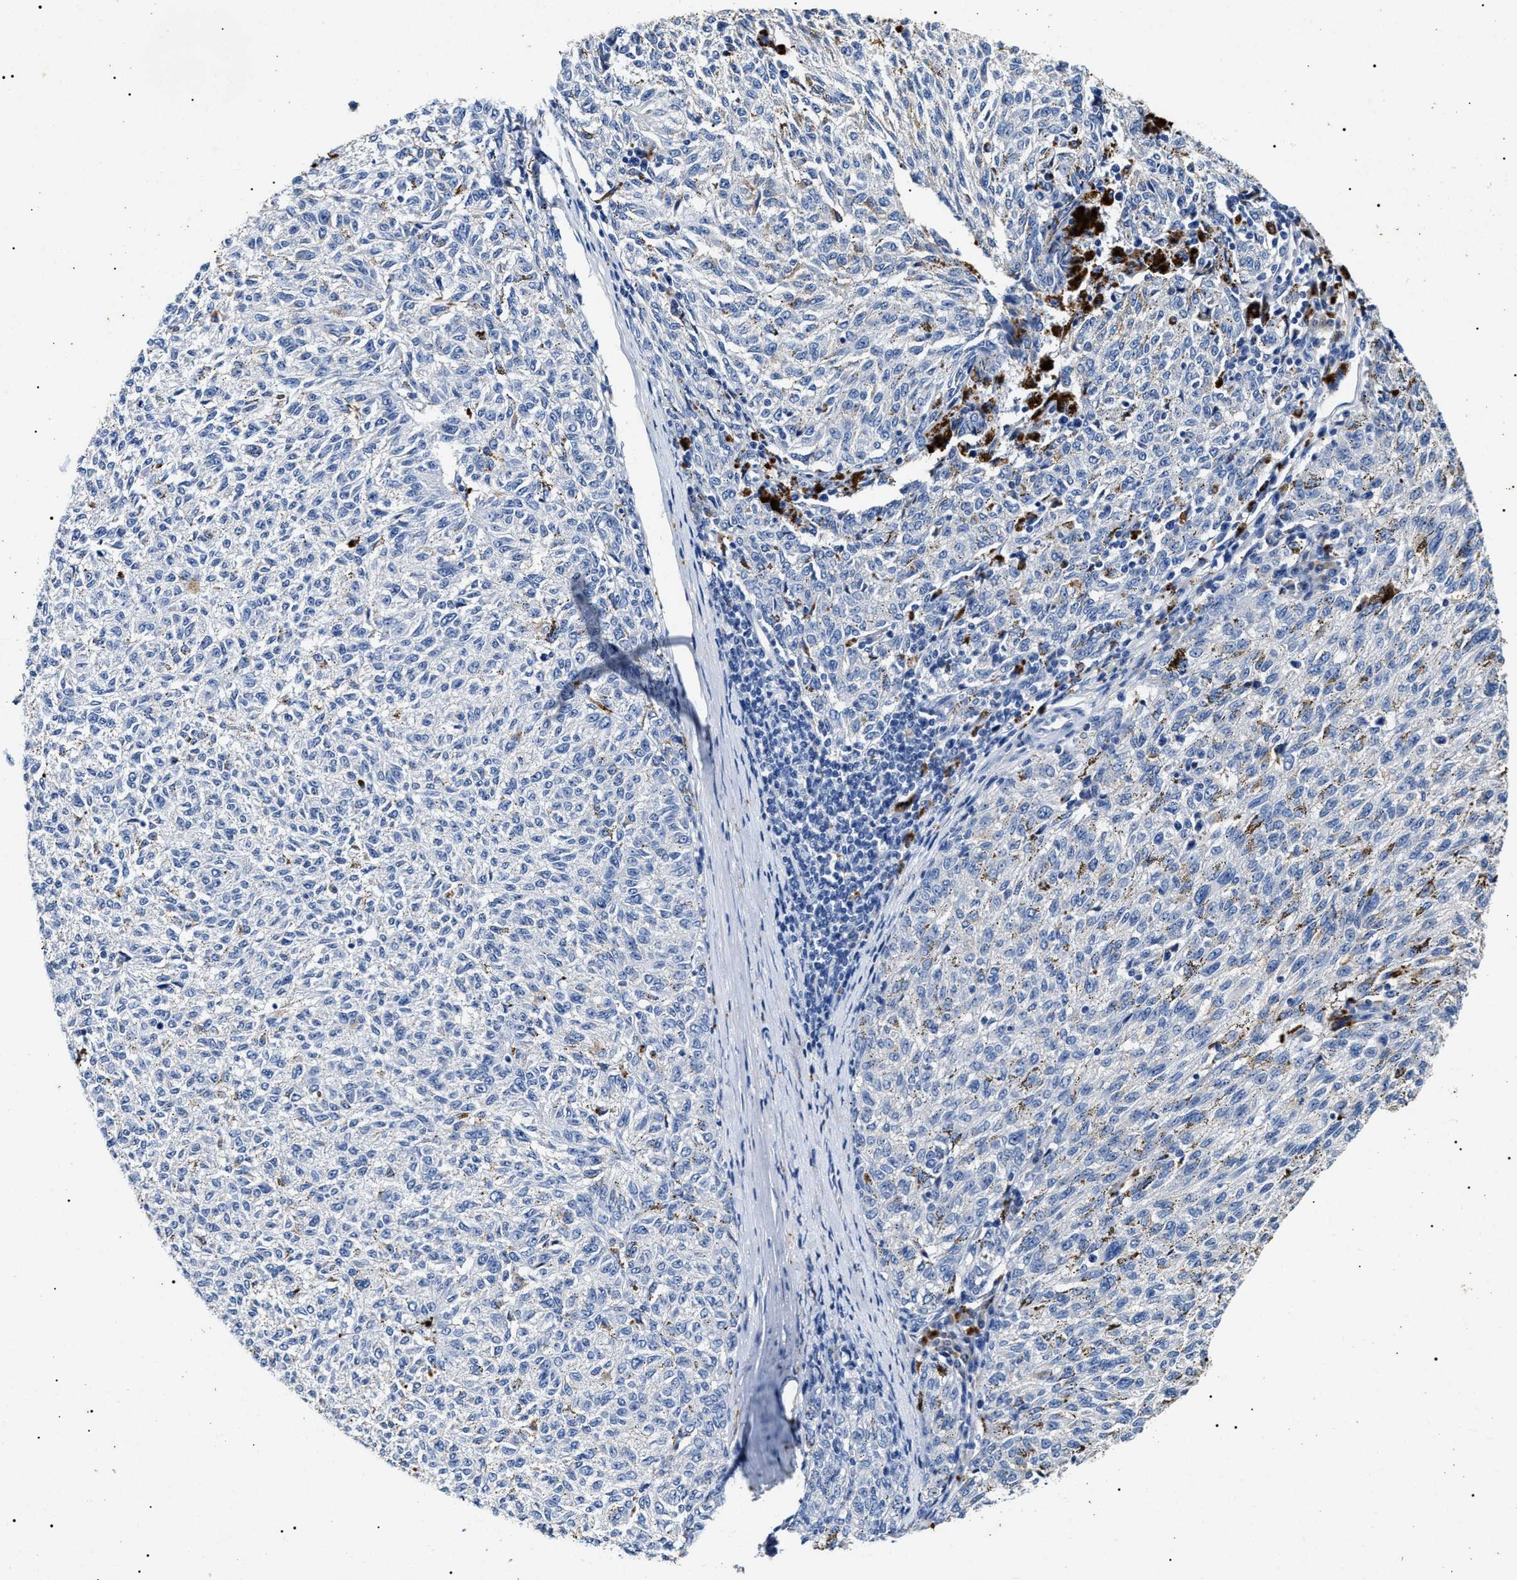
{"staining": {"intensity": "moderate", "quantity": "<25%", "location": "cytoplasmic/membranous"}, "tissue": "melanoma", "cell_type": "Tumor cells", "image_type": "cancer", "snomed": [{"axis": "morphology", "description": "Malignant melanoma, NOS"}, {"axis": "topography", "description": "Skin"}], "caption": "High-power microscopy captured an immunohistochemistry image of melanoma, revealing moderate cytoplasmic/membranous expression in about <25% of tumor cells. The staining is performed using DAB (3,3'-diaminobenzidine) brown chromogen to label protein expression. The nuclei are counter-stained blue using hematoxylin.", "gene": "LRRC8E", "patient": {"sex": "female", "age": 72}}